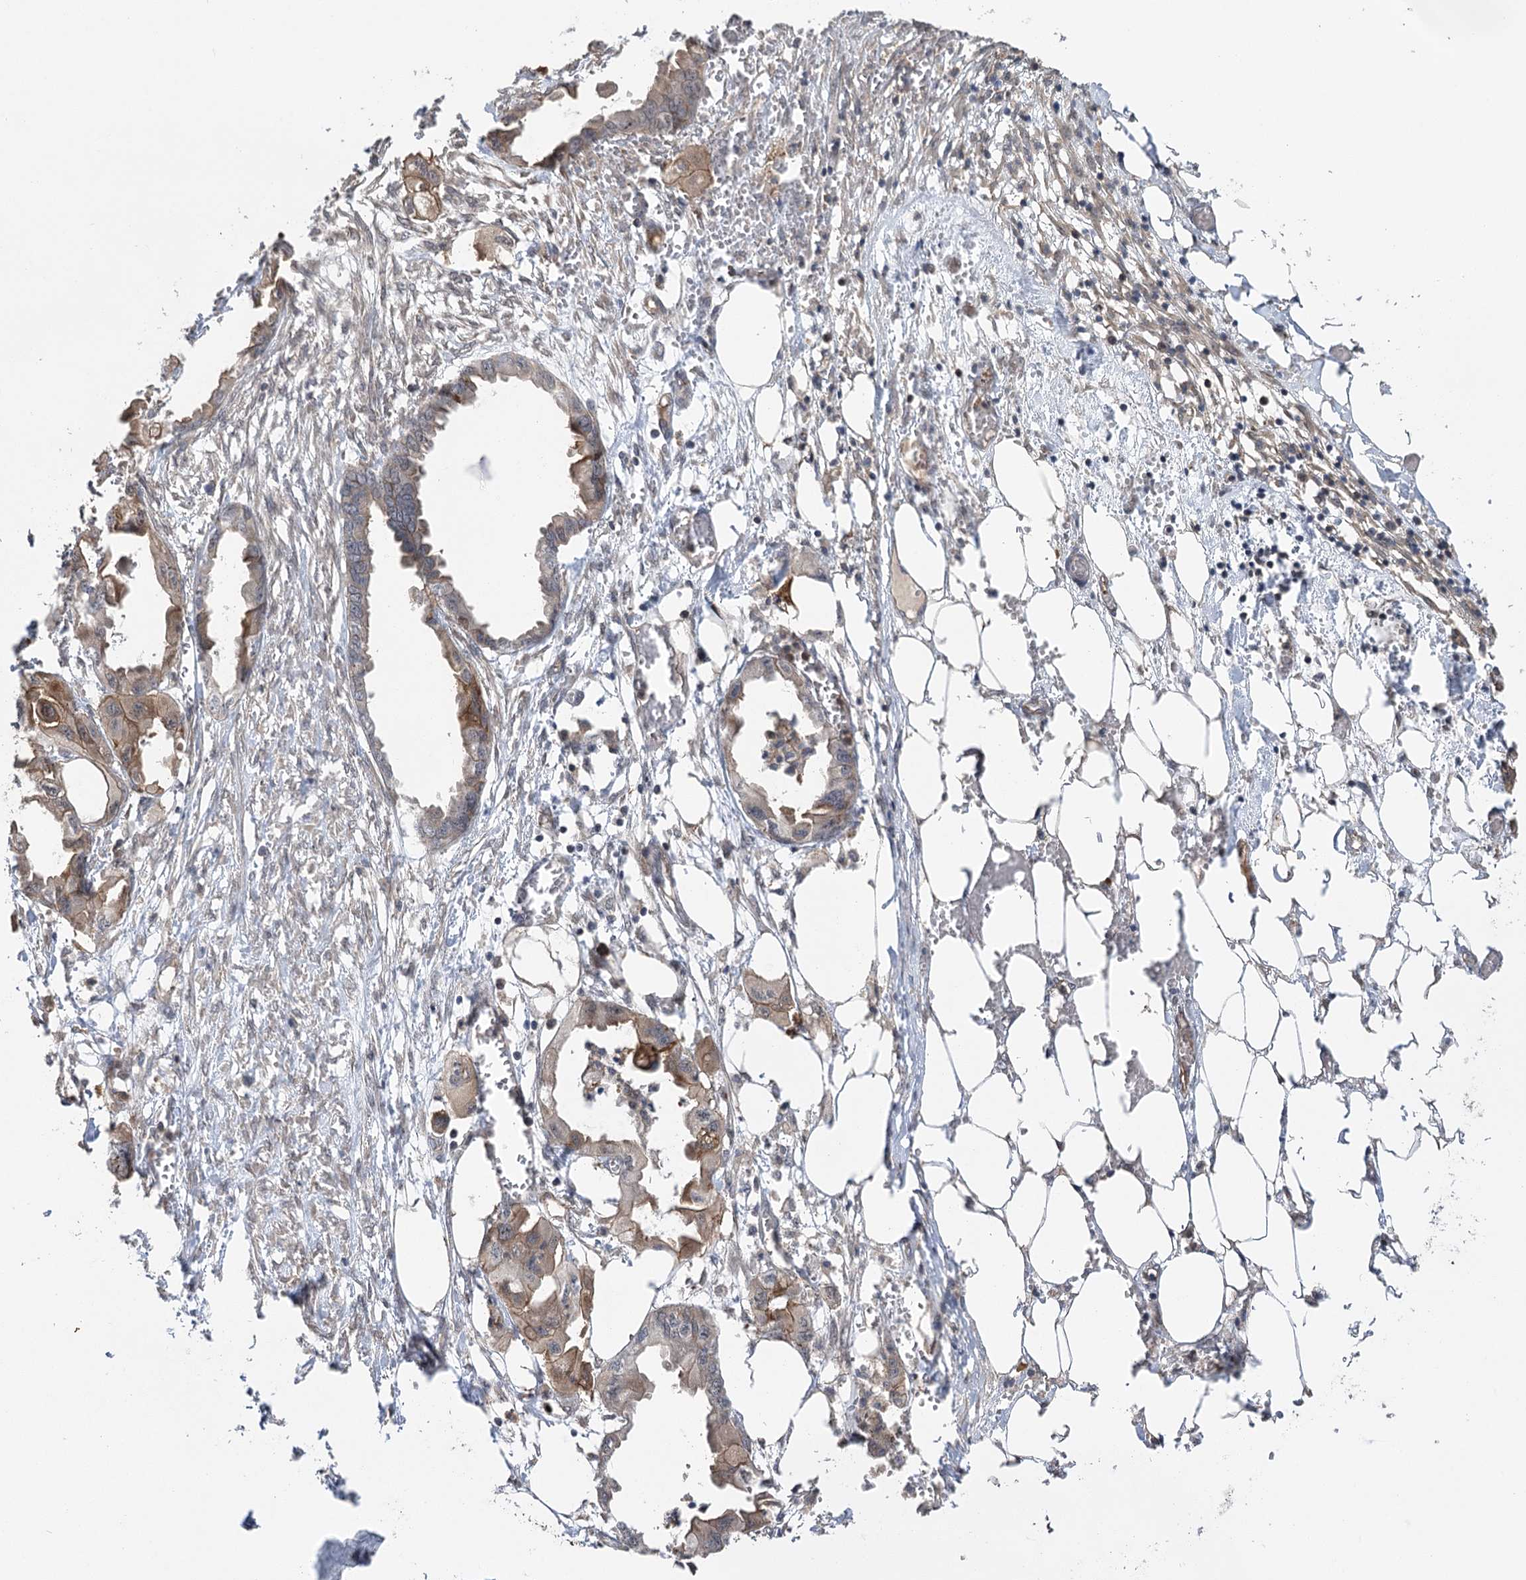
{"staining": {"intensity": "moderate", "quantity": "<25%", "location": "cytoplasmic/membranous"}, "tissue": "endometrial cancer", "cell_type": "Tumor cells", "image_type": "cancer", "snomed": [{"axis": "morphology", "description": "Adenocarcinoma, NOS"}, {"axis": "morphology", "description": "Adenocarcinoma, metastatic, NOS"}, {"axis": "topography", "description": "Adipose tissue"}, {"axis": "topography", "description": "Endometrium"}], "caption": "An image of endometrial metastatic adenocarcinoma stained for a protein shows moderate cytoplasmic/membranous brown staining in tumor cells.", "gene": "KCNN2", "patient": {"sex": "female", "age": 67}}